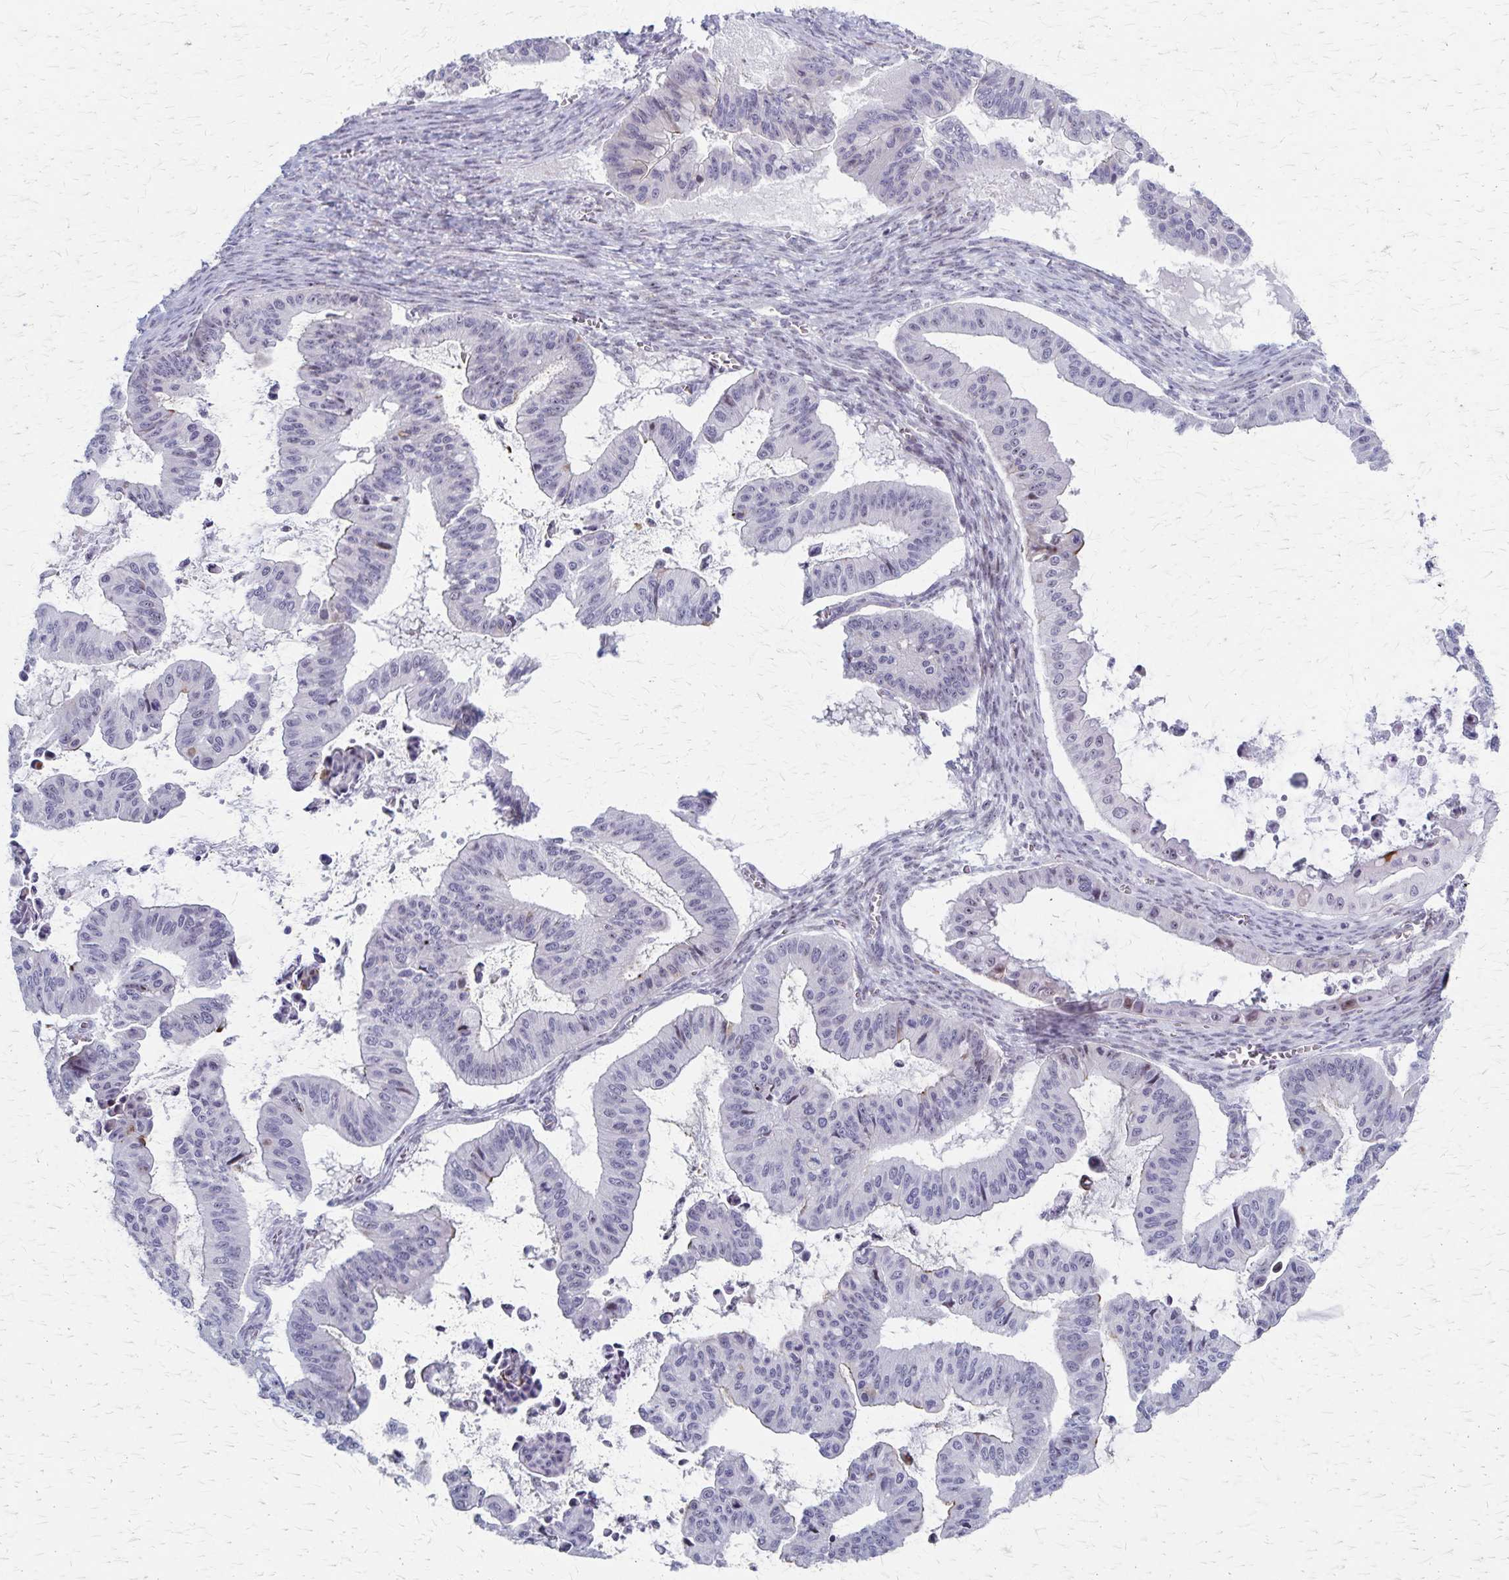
{"staining": {"intensity": "negative", "quantity": "none", "location": "none"}, "tissue": "ovarian cancer", "cell_type": "Tumor cells", "image_type": "cancer", "snomed": [{"axis": "morphology", "description": "Cystadenocarcinoma, mucinous, NOS"}, {"axis": "topography", "description": "Ovary"}], "caption": "This is an immunohistochemistry (IHC) image of ovarian cancer (mucinous cystadenocarcinoma). There is no staining in tumor cells.", "gene": "DLK2", "patient": {"sex": "female", "age": 72}}